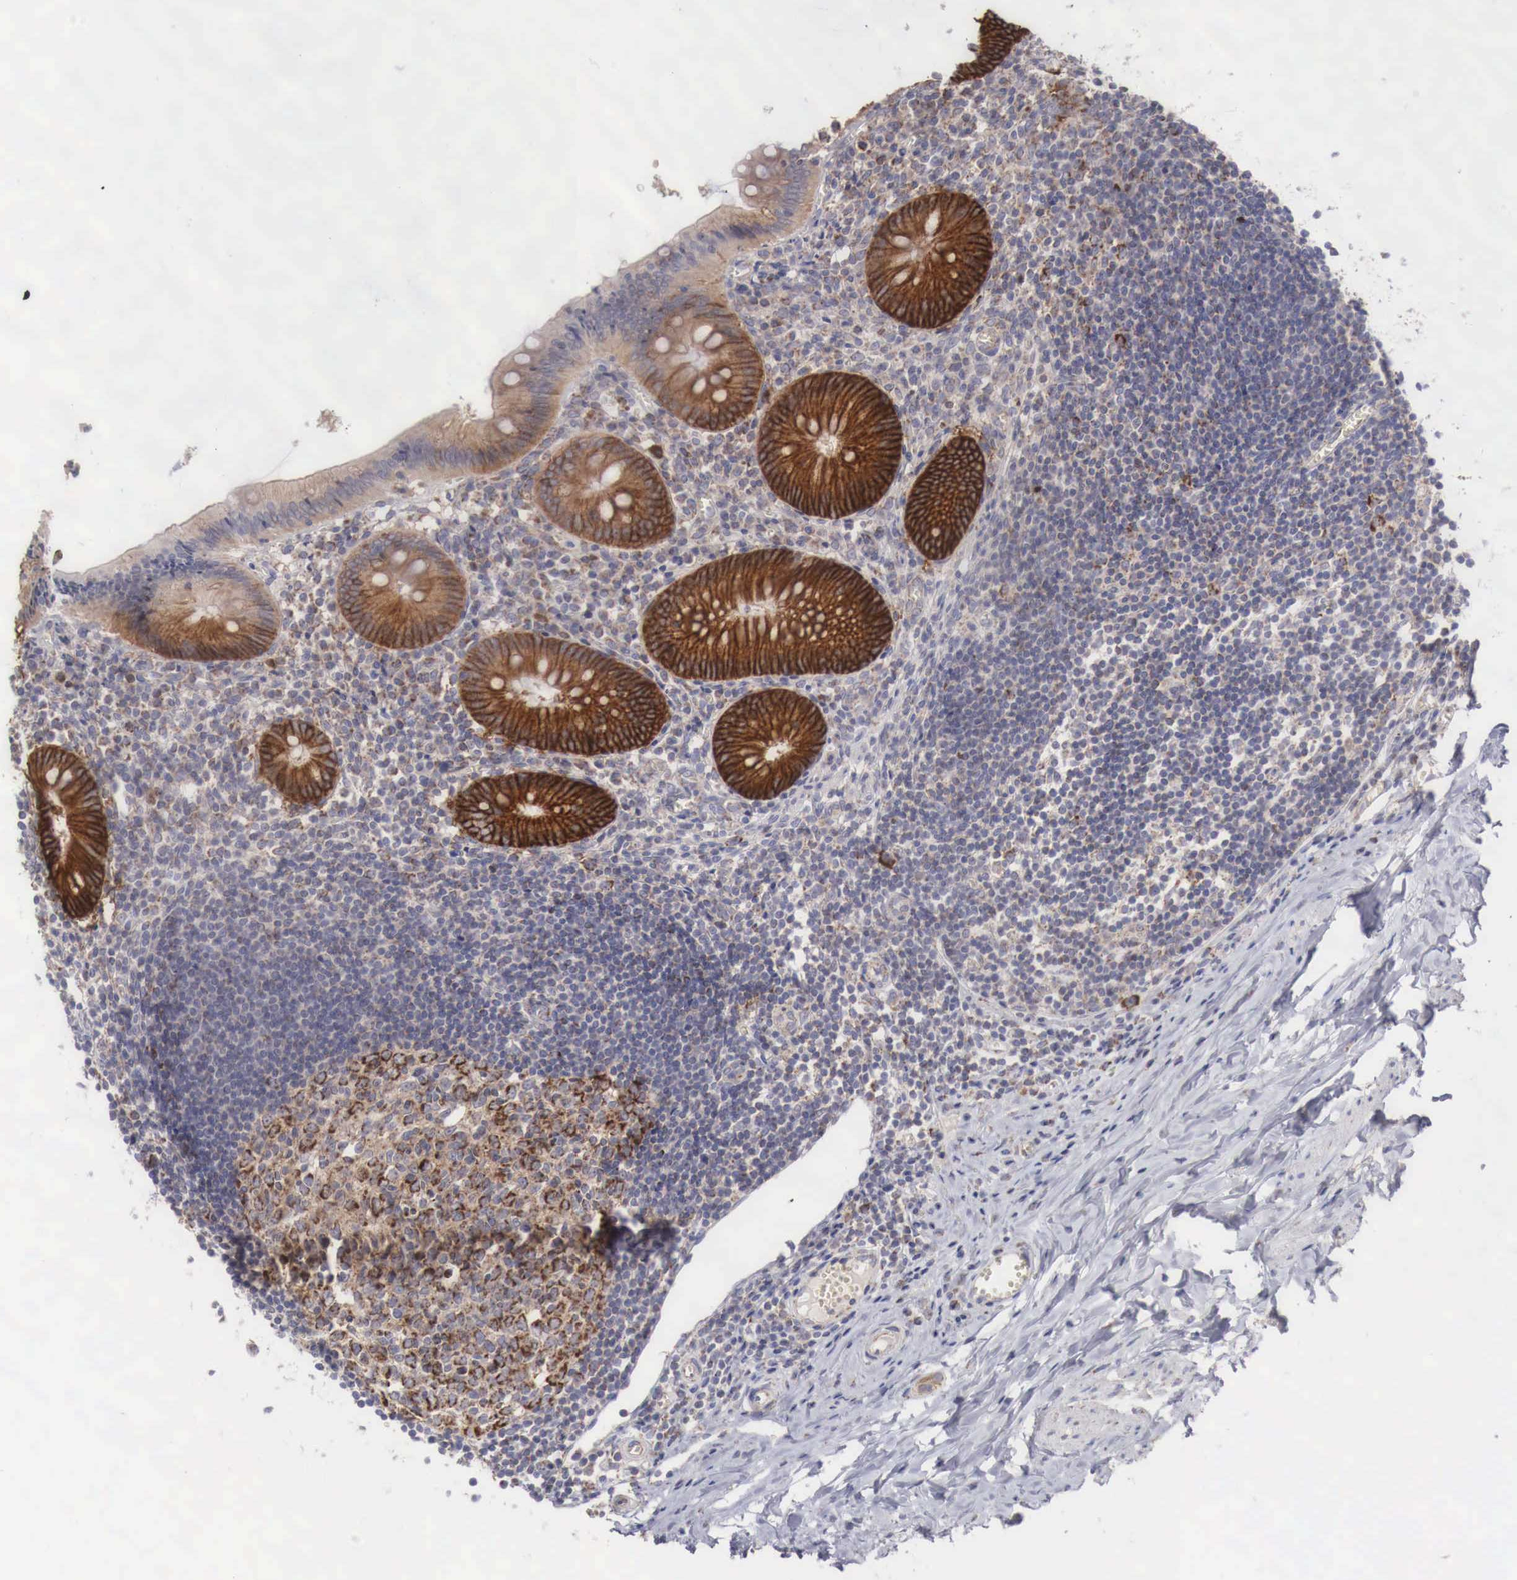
{"staining": {"intensity": "strong", "quantity": ">75%", "location": "cytoplasmic/membranous"}, "tissue": "appendix", "cell_type": "Glandular cells", "image_type": "normal", "snomed": [{"axis": "morphology", "description": "Normal tissue, NOS"}, {"axis": "topography", "description": "Appendix"}], "caption": "DAB (3,3'-diaminobenzidine) immunohistochemical staining of benign appendix exhibits strong cytoplasmic/membranous protein positivity in about >75% of glandular cells.", "gene": "XPNPEP3", "patient": {"sex": "female", "age": 19}}